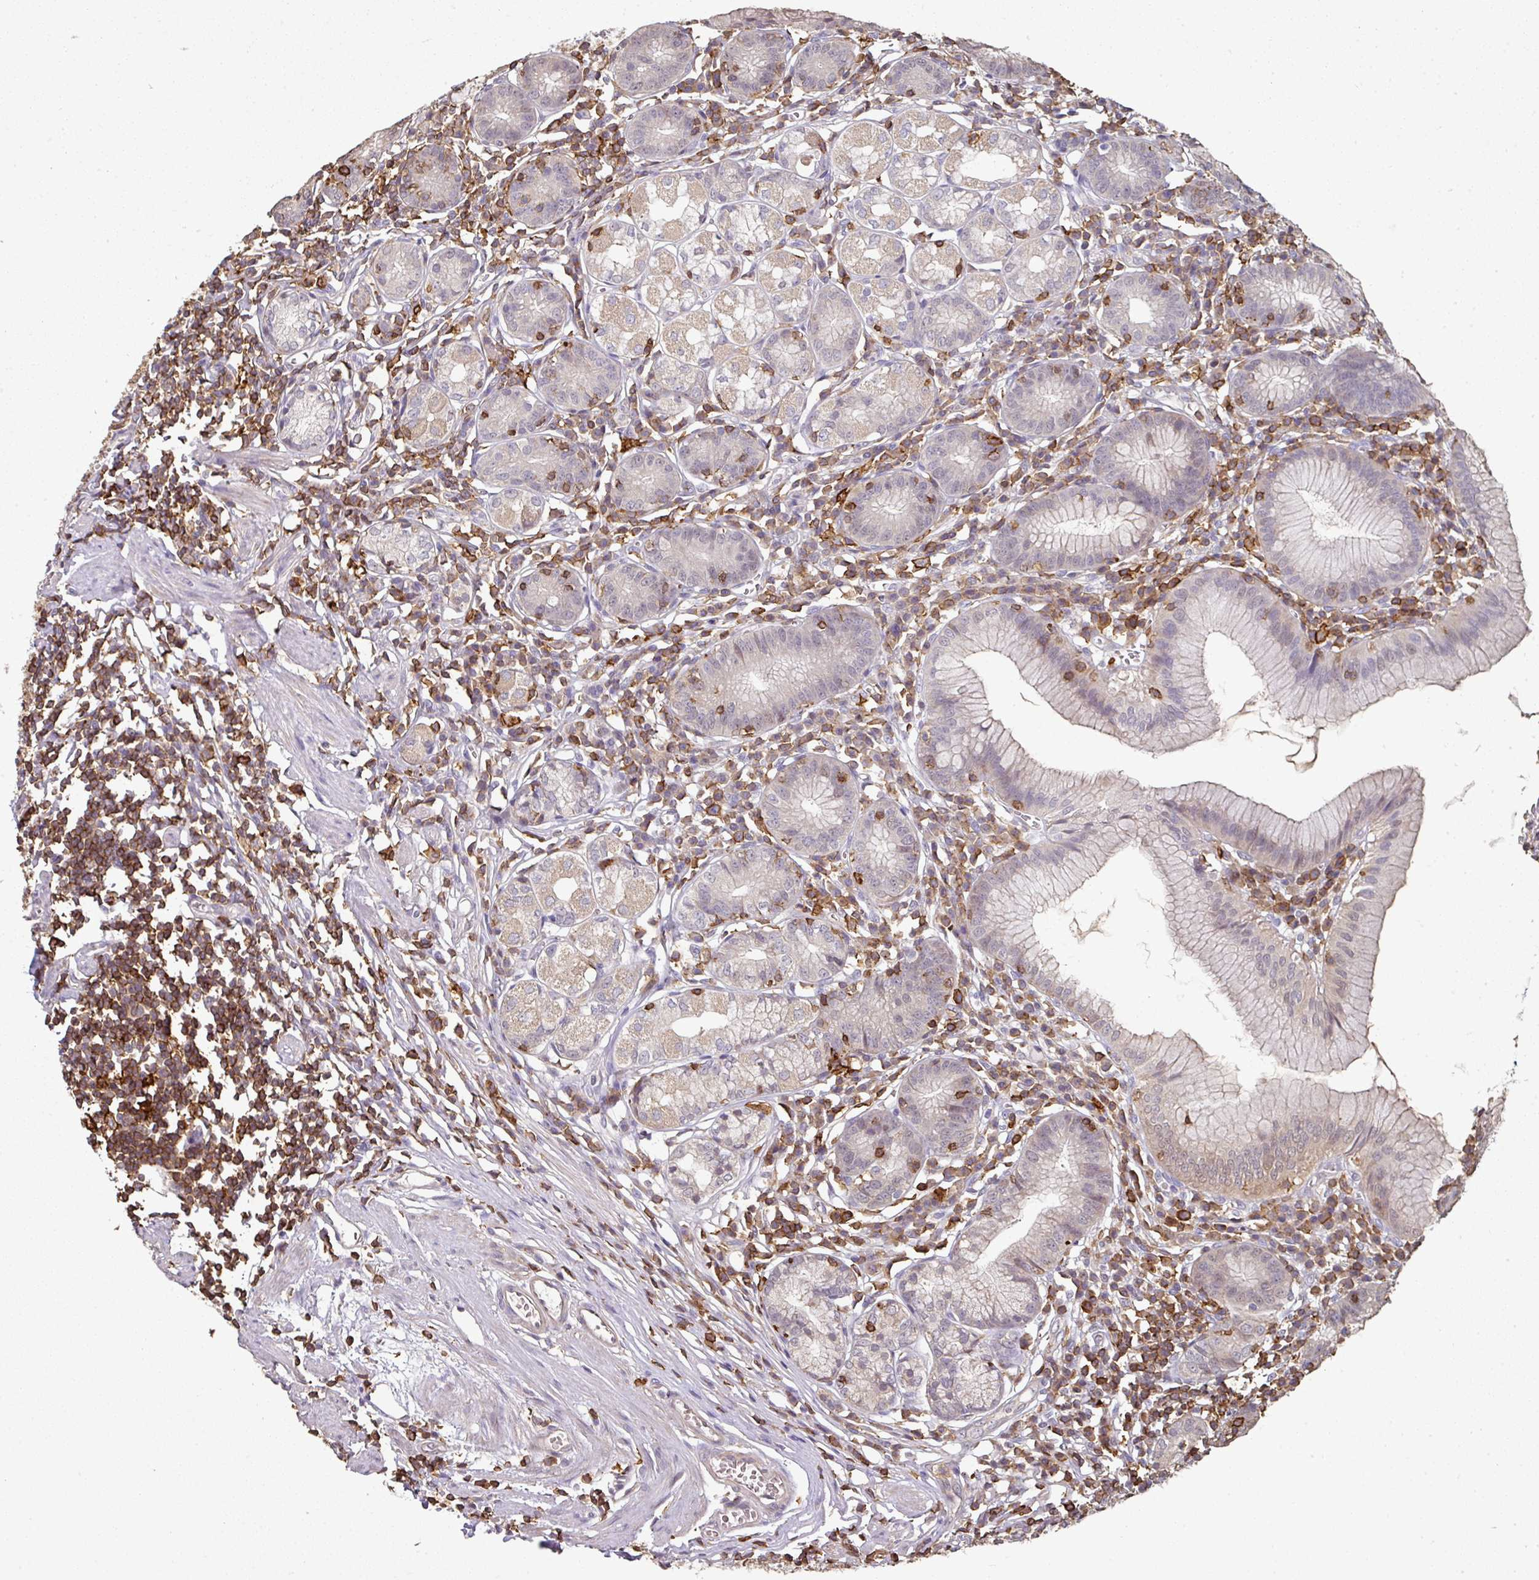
{"staining": {"intensity": "weak", "quantity": "<25%", "location": "cytoplasmic/membranous"}, "tissue": "stomach", "cell_type": "Glandular cells", "image_type": "normal", "snomed": [{"axis": "morphology", "description": "Normal tissue, NOS"}, {"axis": "topography", "description": "Stomach"}], "caption": "This photomicrograph is of benign stomach stained with IHC to label a protein in brown with the nuclei are counter-stained blue. There is no staining in glandular cells. The staining was performed using DAB to visualize the protein expression in brown, while the nuclei were stained in blue with hematoxylin (Magnification: 20x).", "gene": "OLFML2B", "patient": {"sex": "male", "age": 55}}